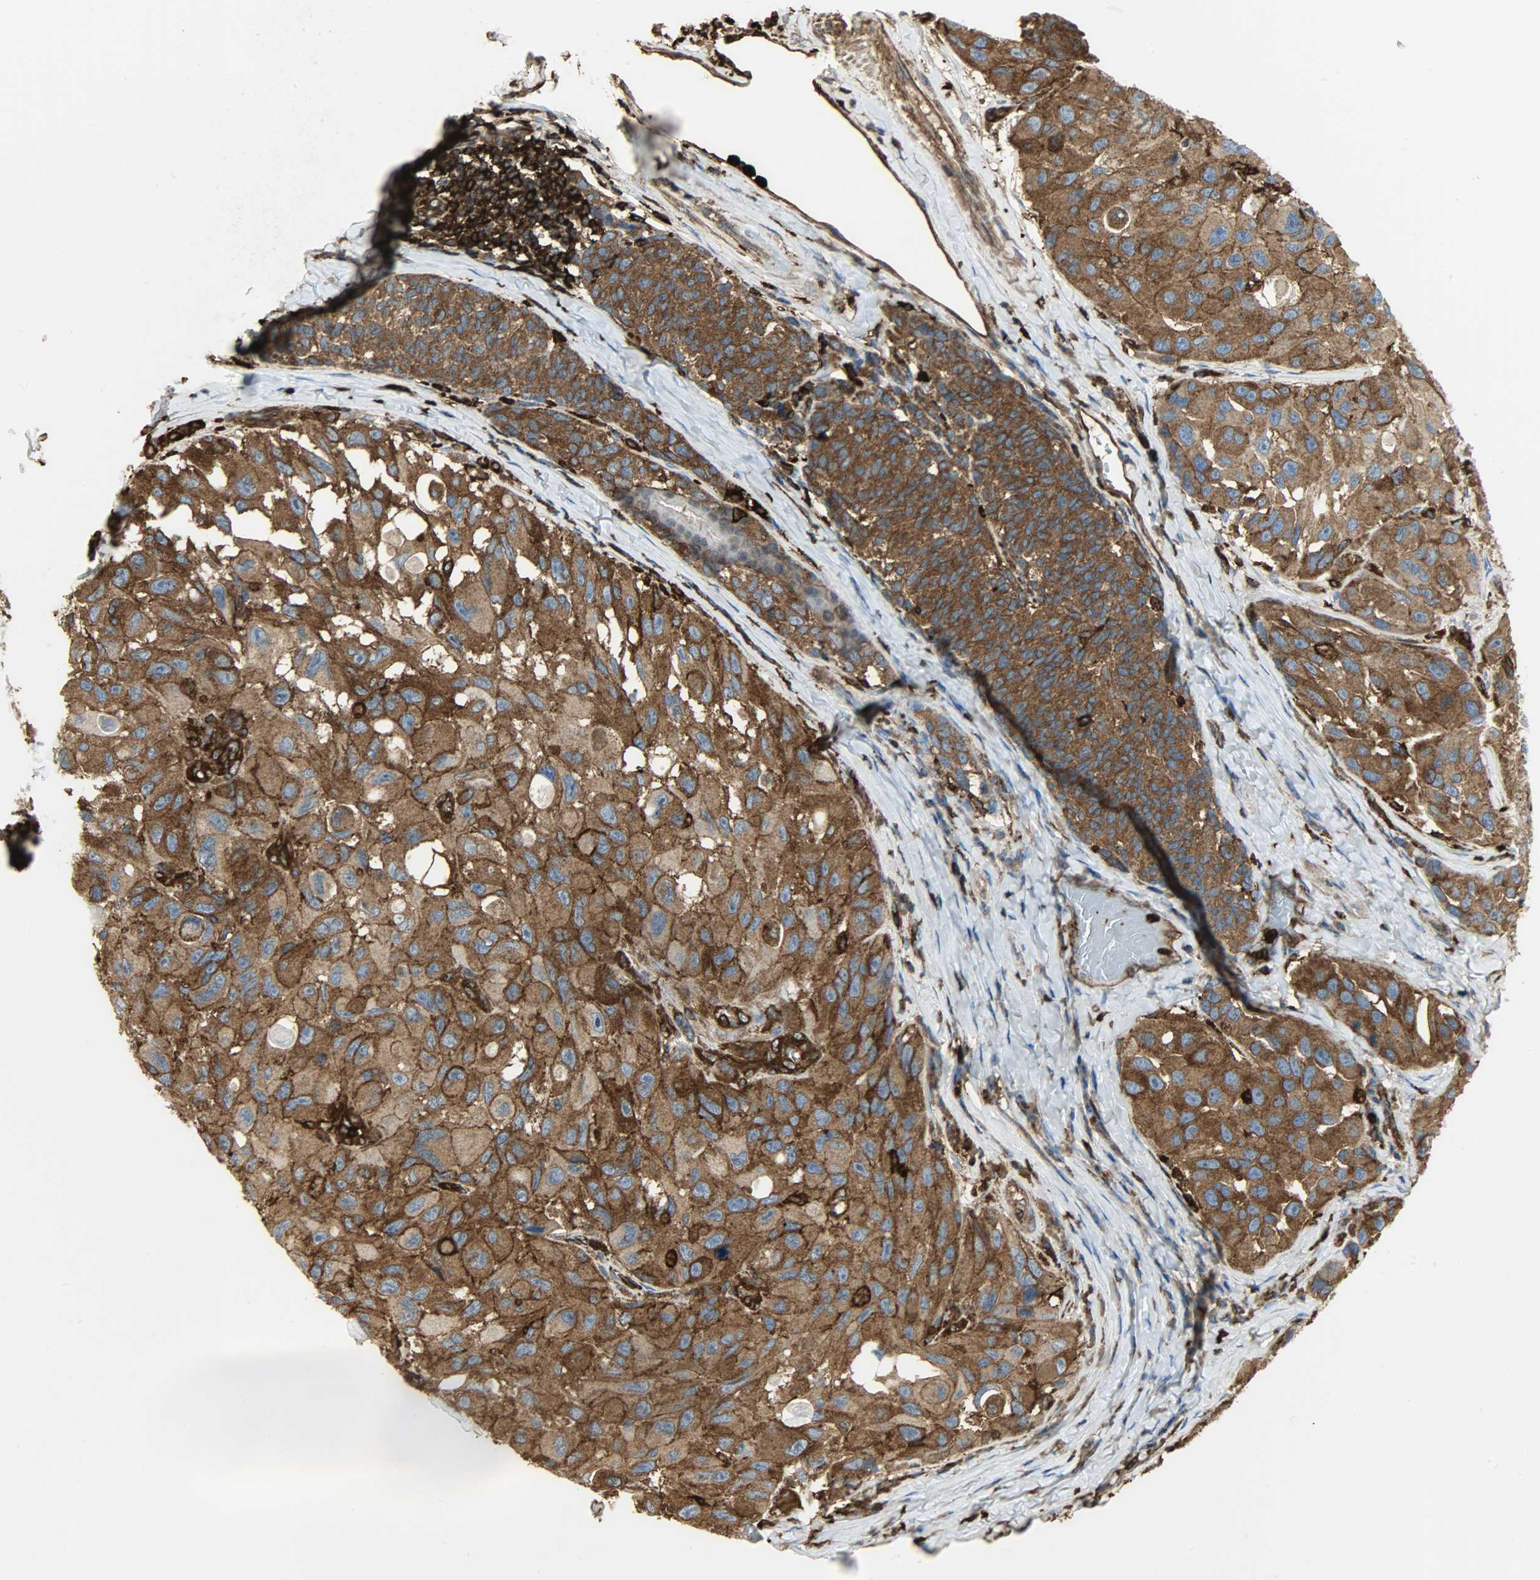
{"staining": {"intensity": "strong", "quantity": ">75%", "location": "cytoplasmic/membranous"}, "tissue": "melanoma", "cell_type": "Tumor cells", "image_type": "cancer", "snomed": [{"axis": "morphology", "description": "Malignant melanoma, NOS"}, {"axis": "topography", "description": "Skin"}], "caption": "A high amount of strong cytoplasmic/membranous expression is present in approximately >75% of tumor cells in malignant melanoma tissue. (IHC, brightfield microscopy, high magnification).", "gene": "VASP", "patient": {"sex": "female", "age": 73}}